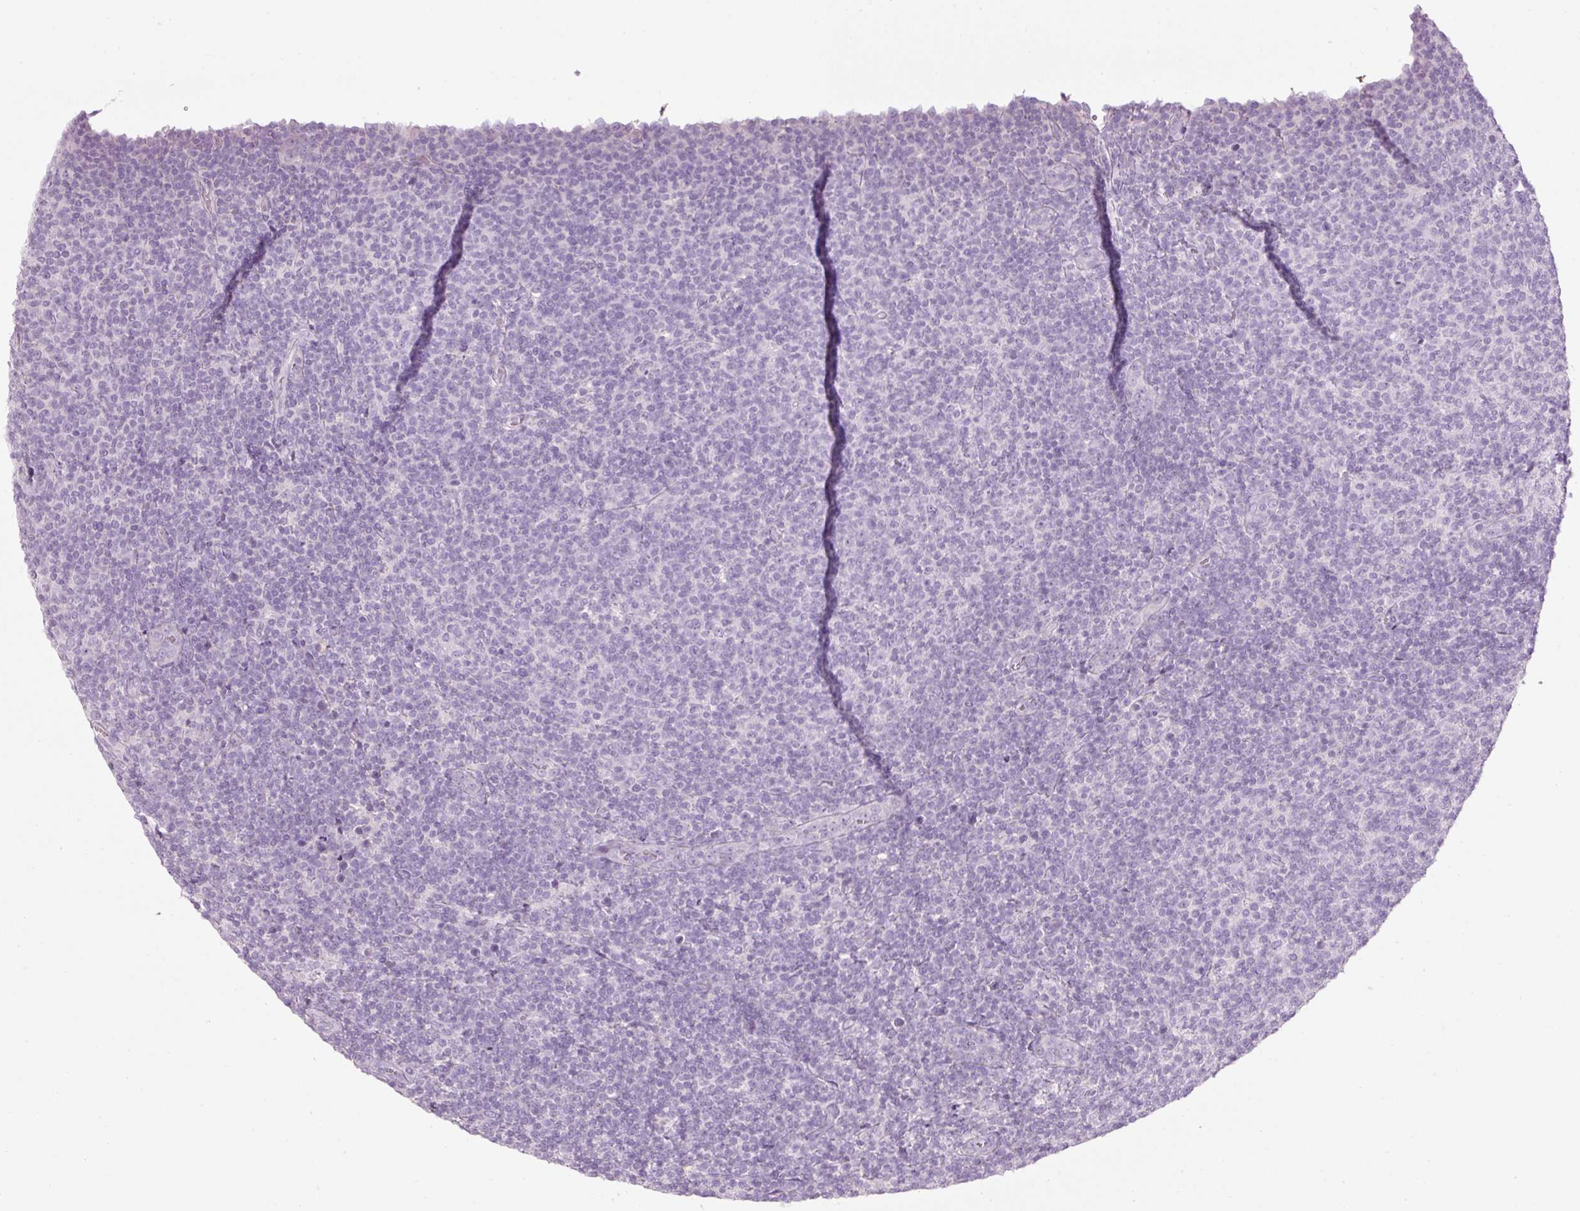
{"staining": {"intensity": "negative", "quantity": "none", "location": "none"}, "tissue": "lymphoma", "cell_type": "Tumor cells", "image_type": "cancer", "snomed": [{"axis": "morphology", "description": "Malignant lymphoma, non-Hodgkin's type, Low grade"}, {"axis": "topography", "description": "Lymph node"}], "caption": "Immunohistochemical staining of low-grade malignant lymphoma, non-Hodgkin's type exhibits no significant positivity in tumor cells. Nuclei are stained in blue.", "gene": "CMA1", "patient": {"sex": "male", "age": 66}}